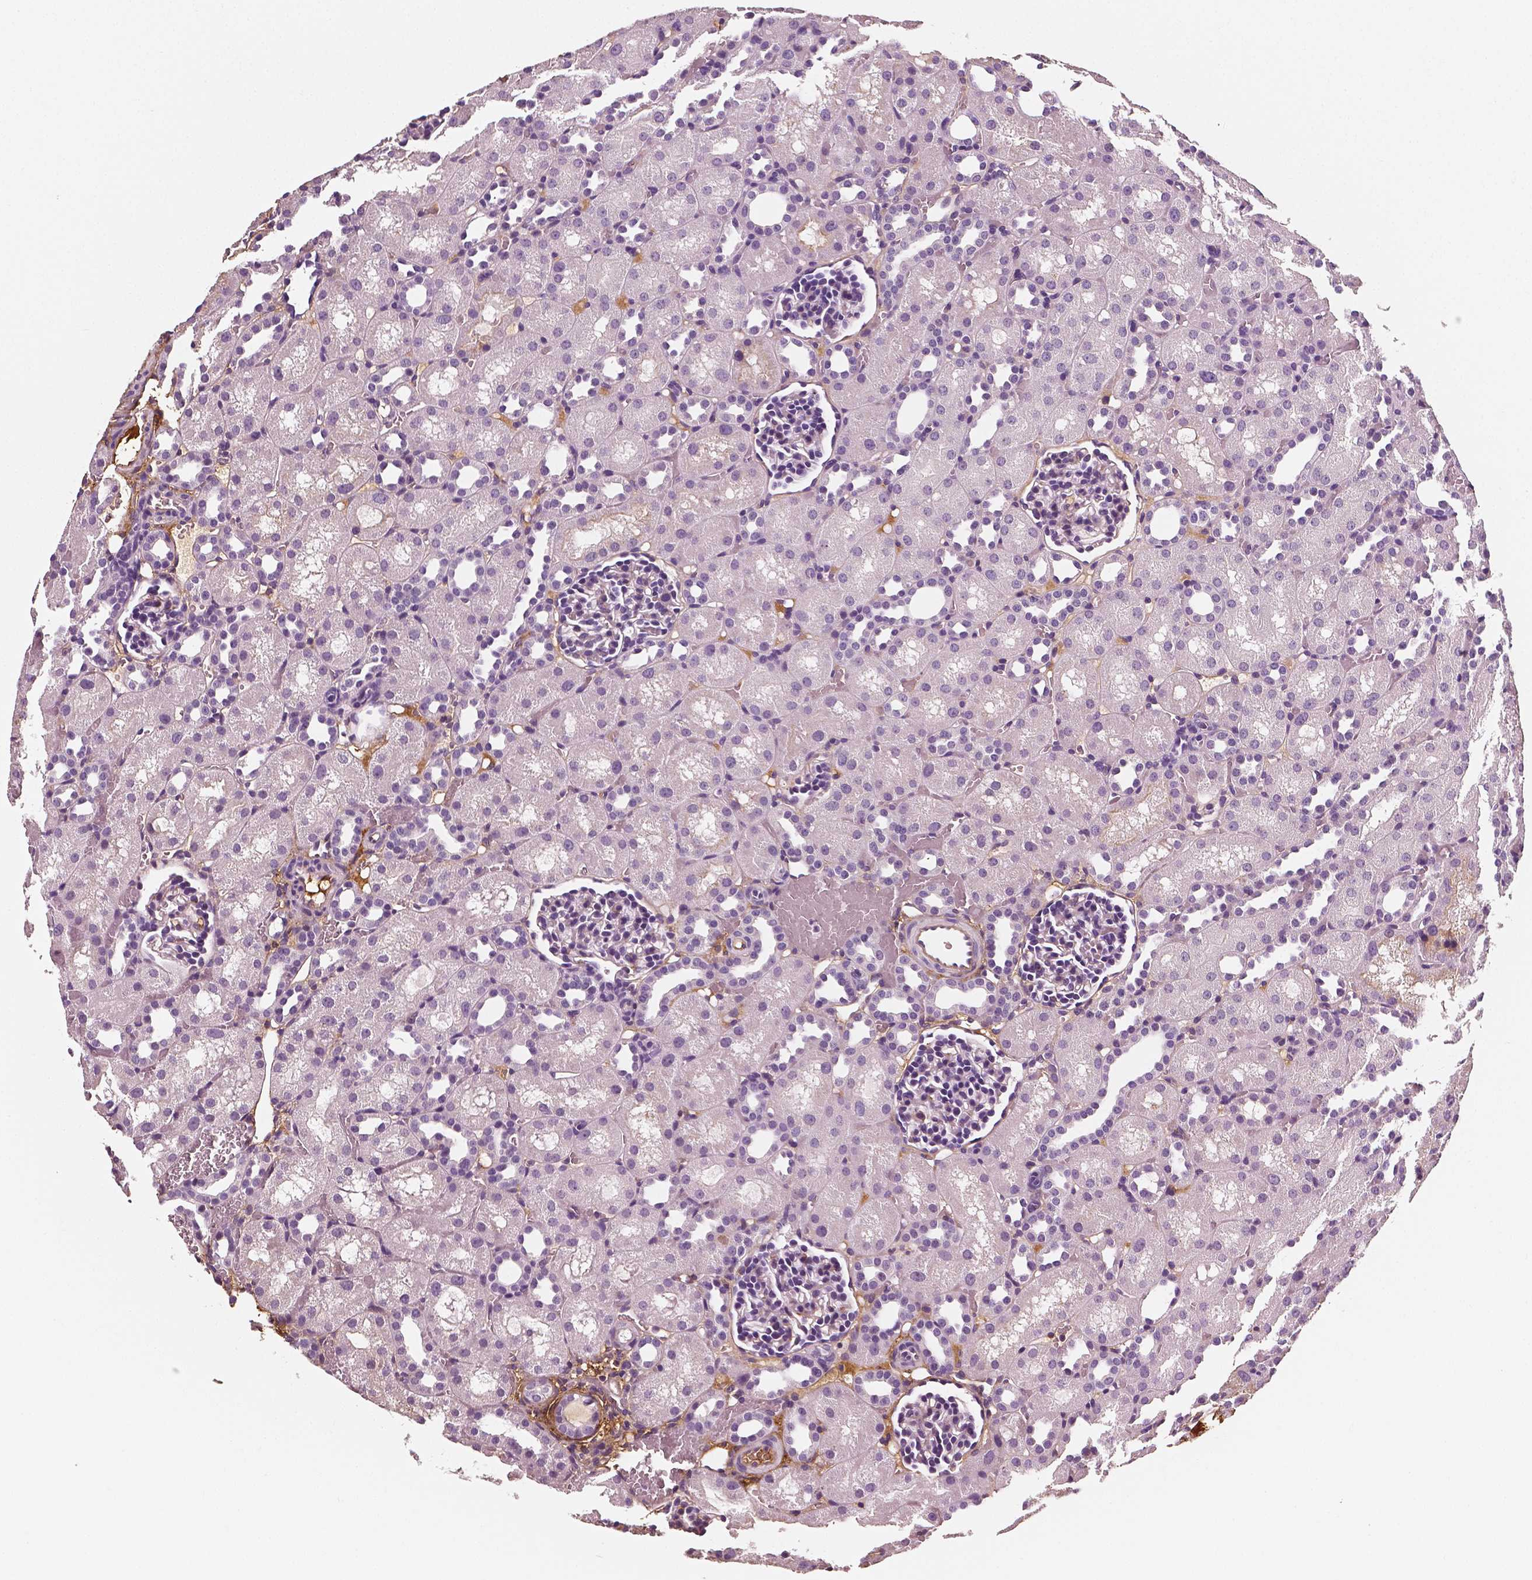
{"staining": {"intensity": "negative", "quantity": "none", "location": "none"}, "tissue": "kidney", "cell_type": "Cells in glomeruli", "image_type": "normal", "snomed": [{"axis": "morphology", "description": "Normal tissue, NOS"}, {"axis": "topography", "description": "Kidney"}], "caption": "Immunohistochemistry (IHC) image of unremarkable human kidney stained for a protein (brown), which displays no staining in cells in glomeruli. (Immunohistochemistry, brightfield microscopy, high magnification).", "gene": "FBLN1", "patient": {"sex": "male", "age": 1}}